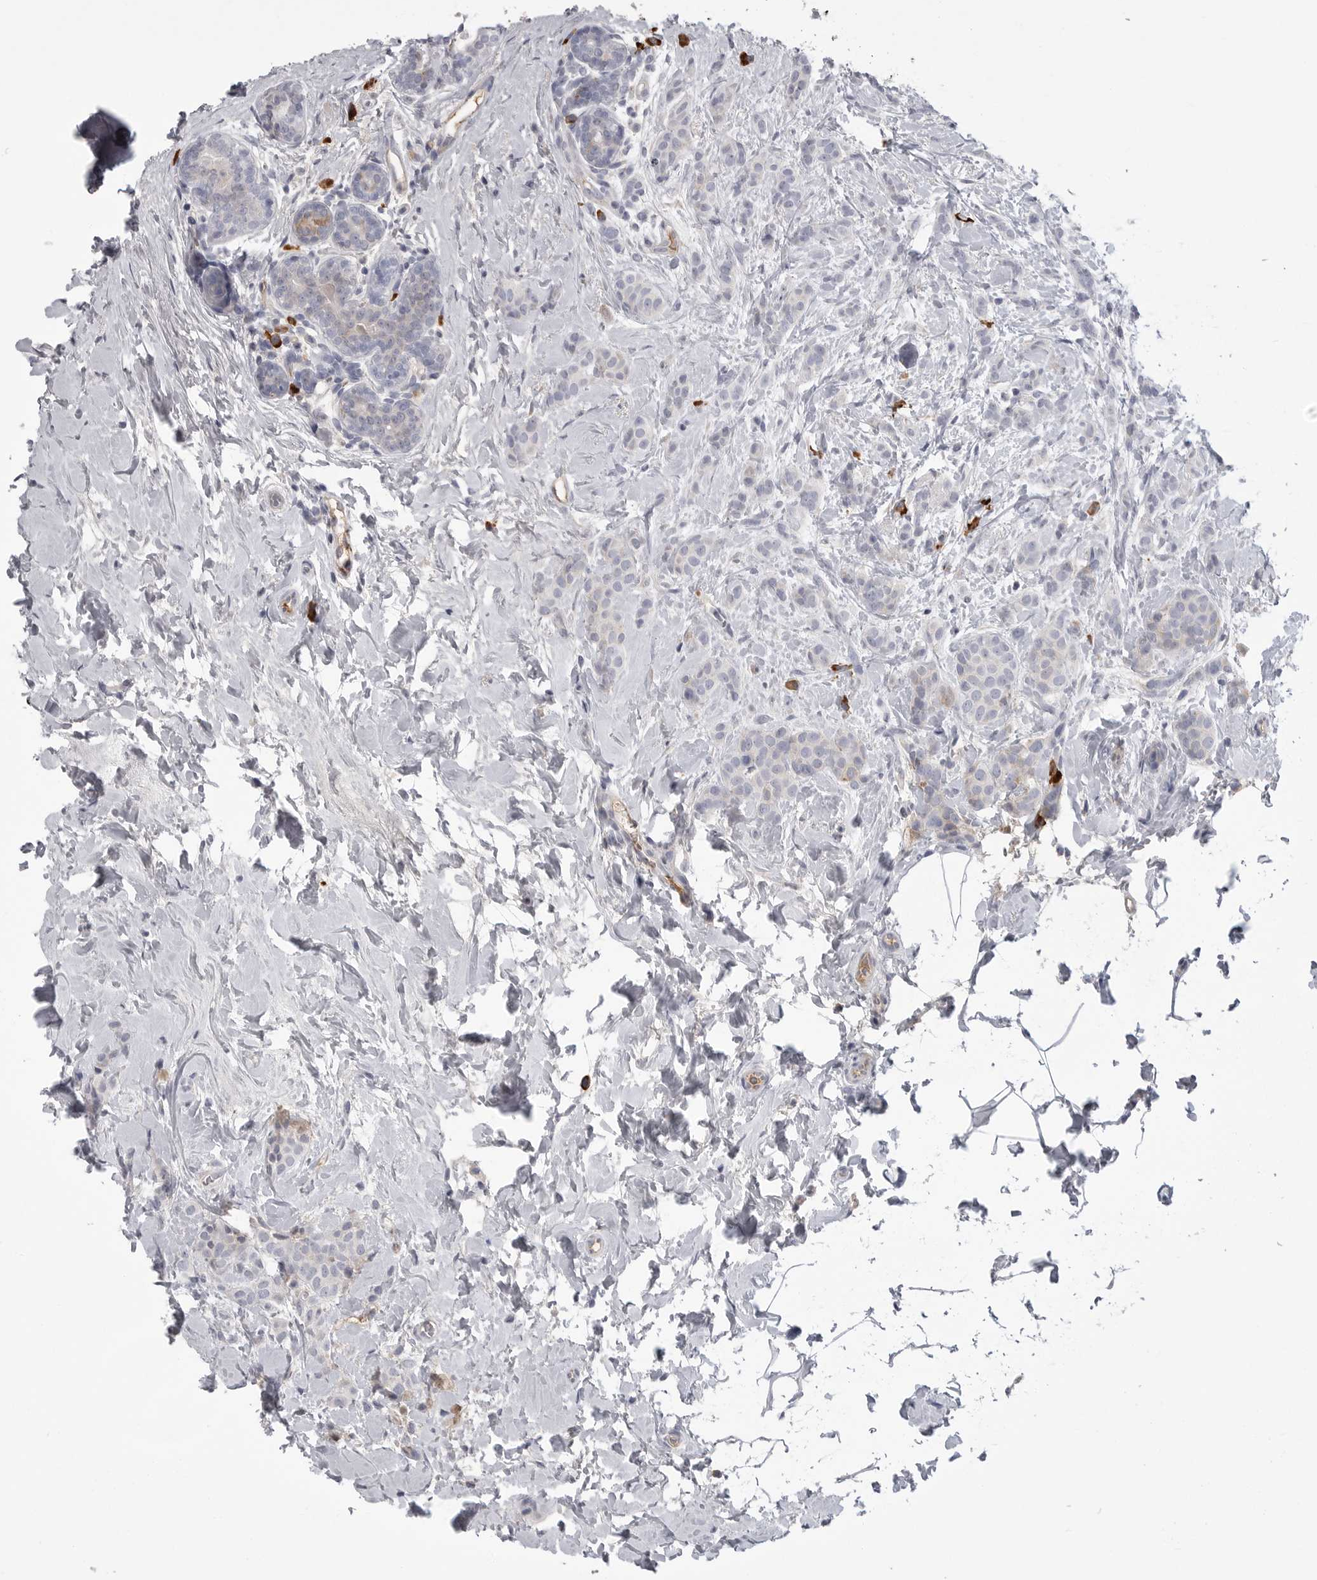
{"staining": {"intensity": "negative", "quantity": "none", "location": "none"}, "tissue": "breast cancer", "cell_type": "Tumor cells", "image_type": "cancer", "snomed": [{"axis": "morphology", "description": "Lobular carcinoma, in situ"}, {"axis": "morphology", "description": "Lobular carcinoma"}, {"axis": "topography", "description": "Breast"}], "caption": "DAB immunohistochemical staining of breast cancer (lobular carcinoma) shows no significant positivity in tumor cells.", "gene": "FKBP2", "patient": {"sex": "female", "age": 41}}